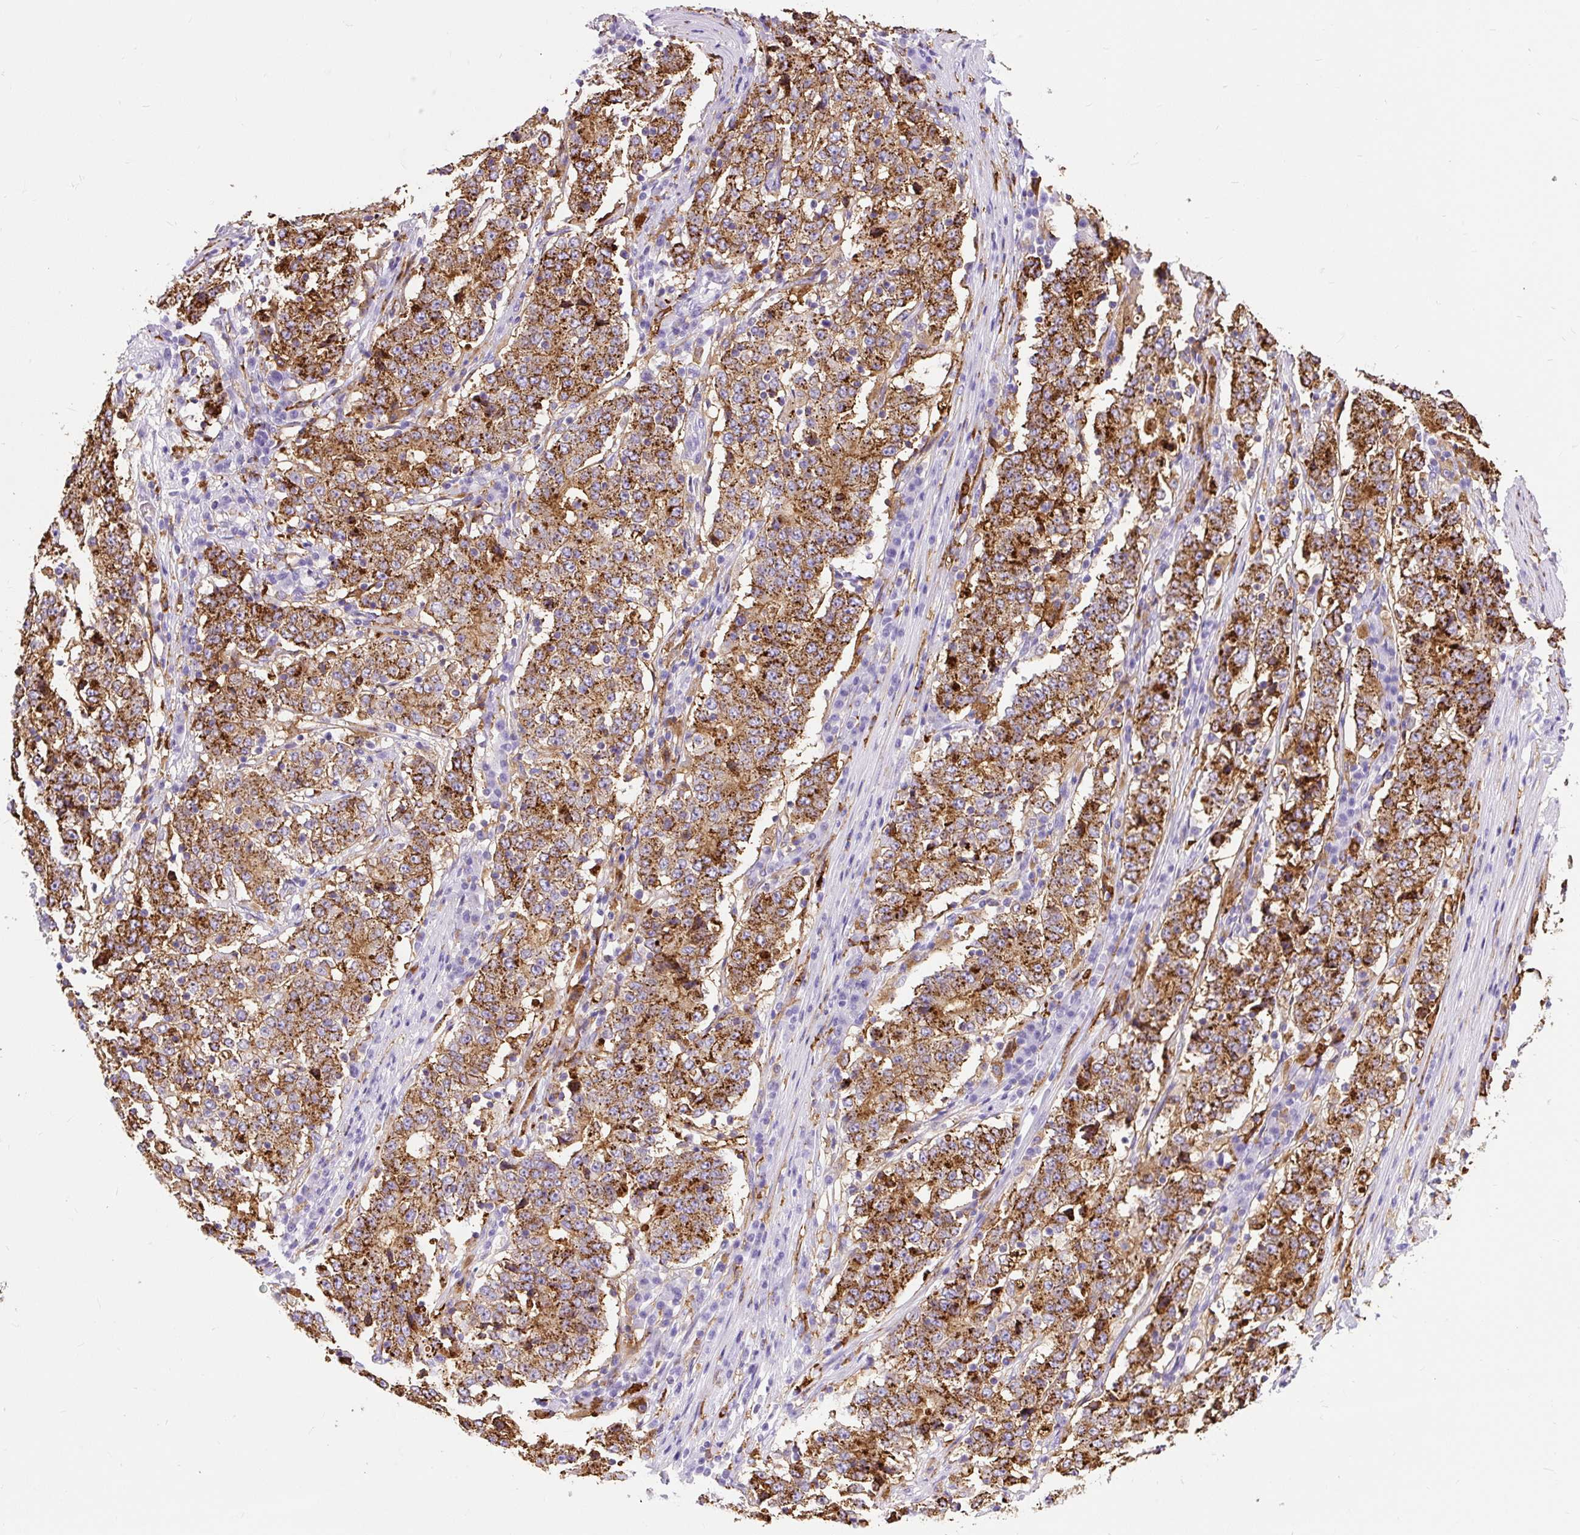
{"staining": {"intensity": "strong", "quantity": ">75%", "location": "cytoplasmic/membranous"}, "tissue": "stomach cancer", "cell_type": "Tumor cells", "image_type": "cancer", "snomed": [{"axis": "morphology", "description": "Adenocarcinoma, NOS"}, {"axis": "topography", "description": "Stomach"}], "caption": "Stomach cancer was stained to show a protein in brown. There is high levels of strong cytoplasmic/membranous positivity in approximately >75% of tumor cells.", "gene": "HLA-DRA", "patient": {"sex": "male", "age": 59}}